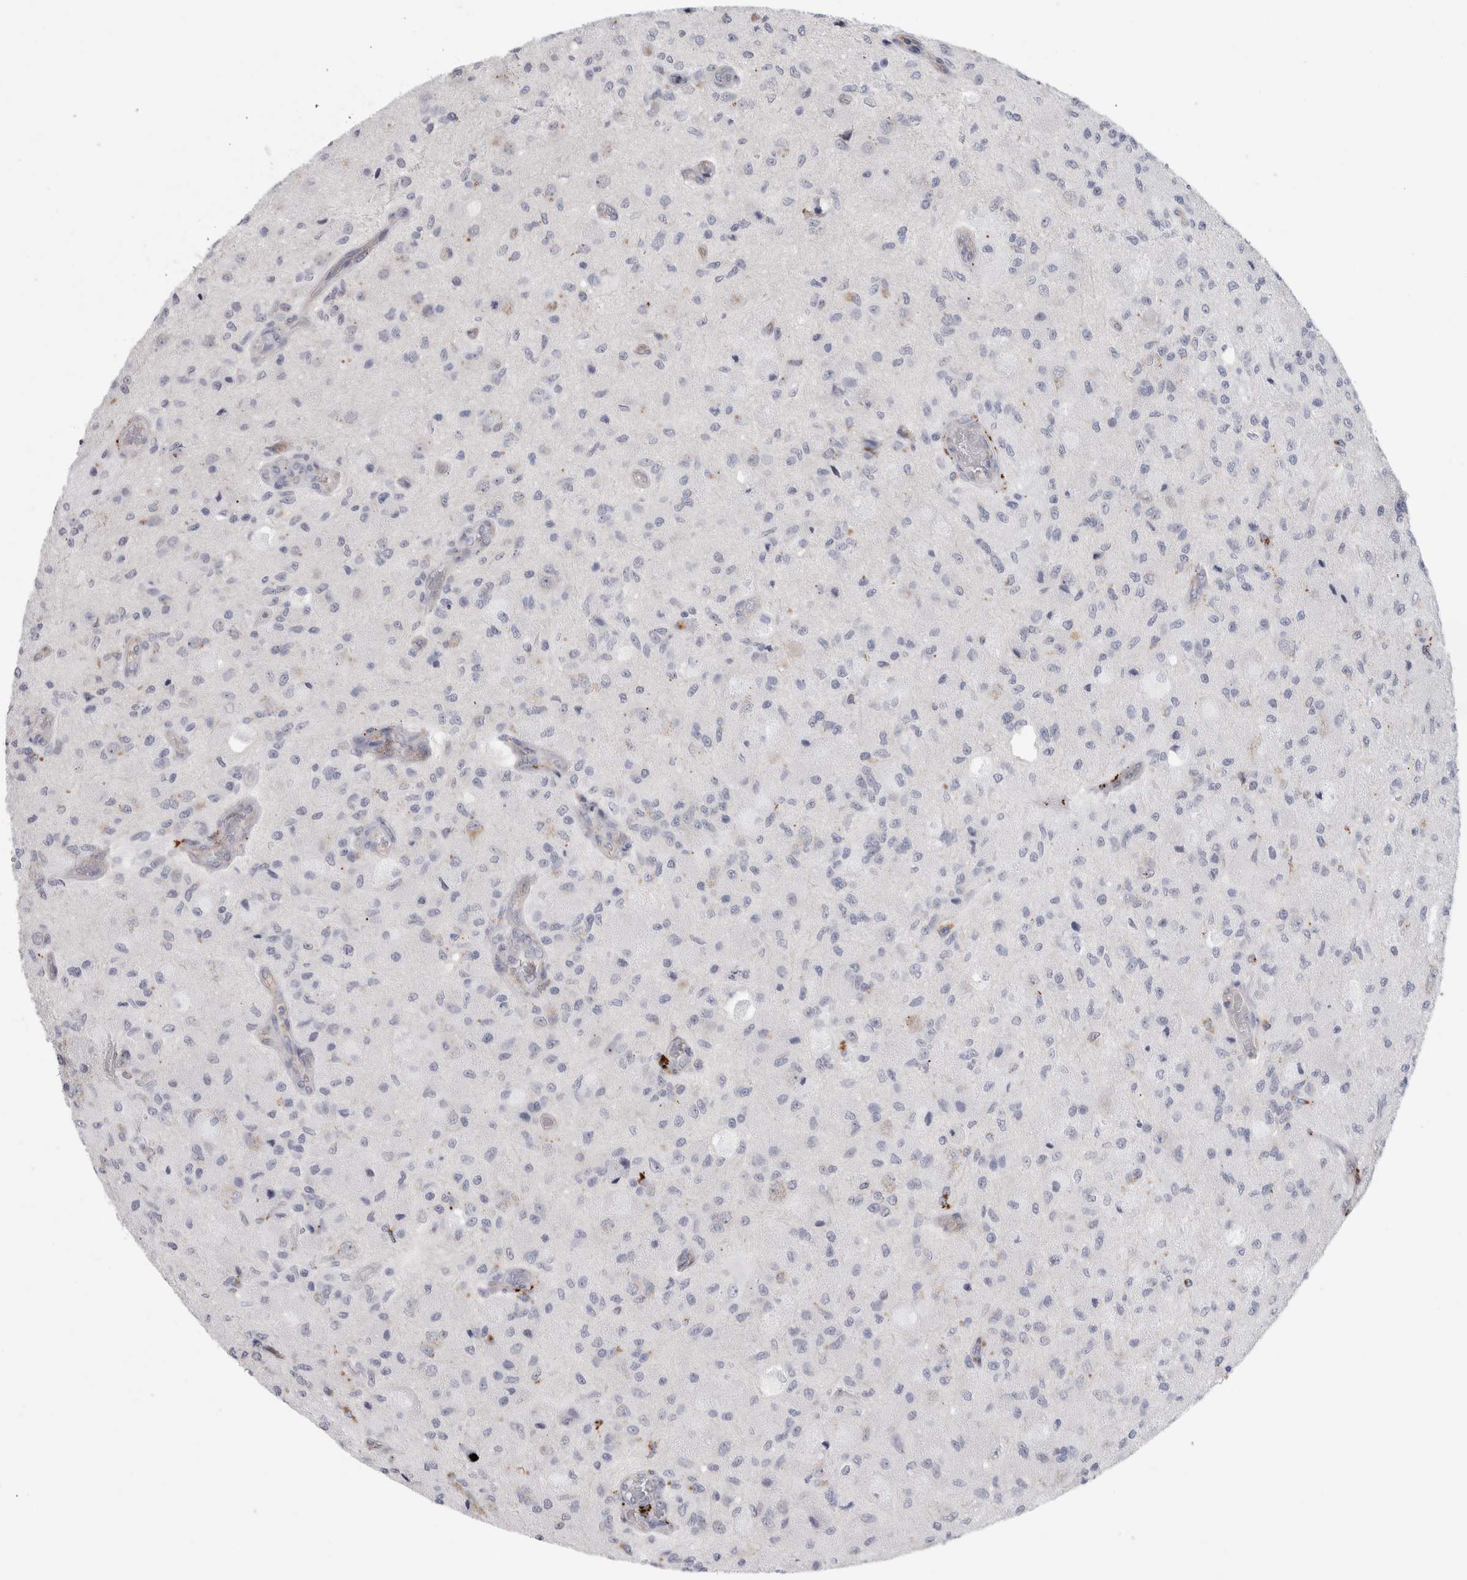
{"staining": {"intensity": "negative", "quantity": "none", "location": "none"}, "tissue": "glioma", "cell_type": "Tumor cells", "image_type": "cancer", "snomed": [{"axis": "morphology", "description": "Normal tissue, NOS"}, {"axis": "morphology", "description": "Glioma, malignant, High grade"}, {"axis": "topography", "description": "Cerebral cortex"}], "caption": "The micrograph shows no significant expression in tumor cells of malignant glioma (high-grade).", "gene": "ANKMY1", "patient": {"sex": "male", "age": 77}}